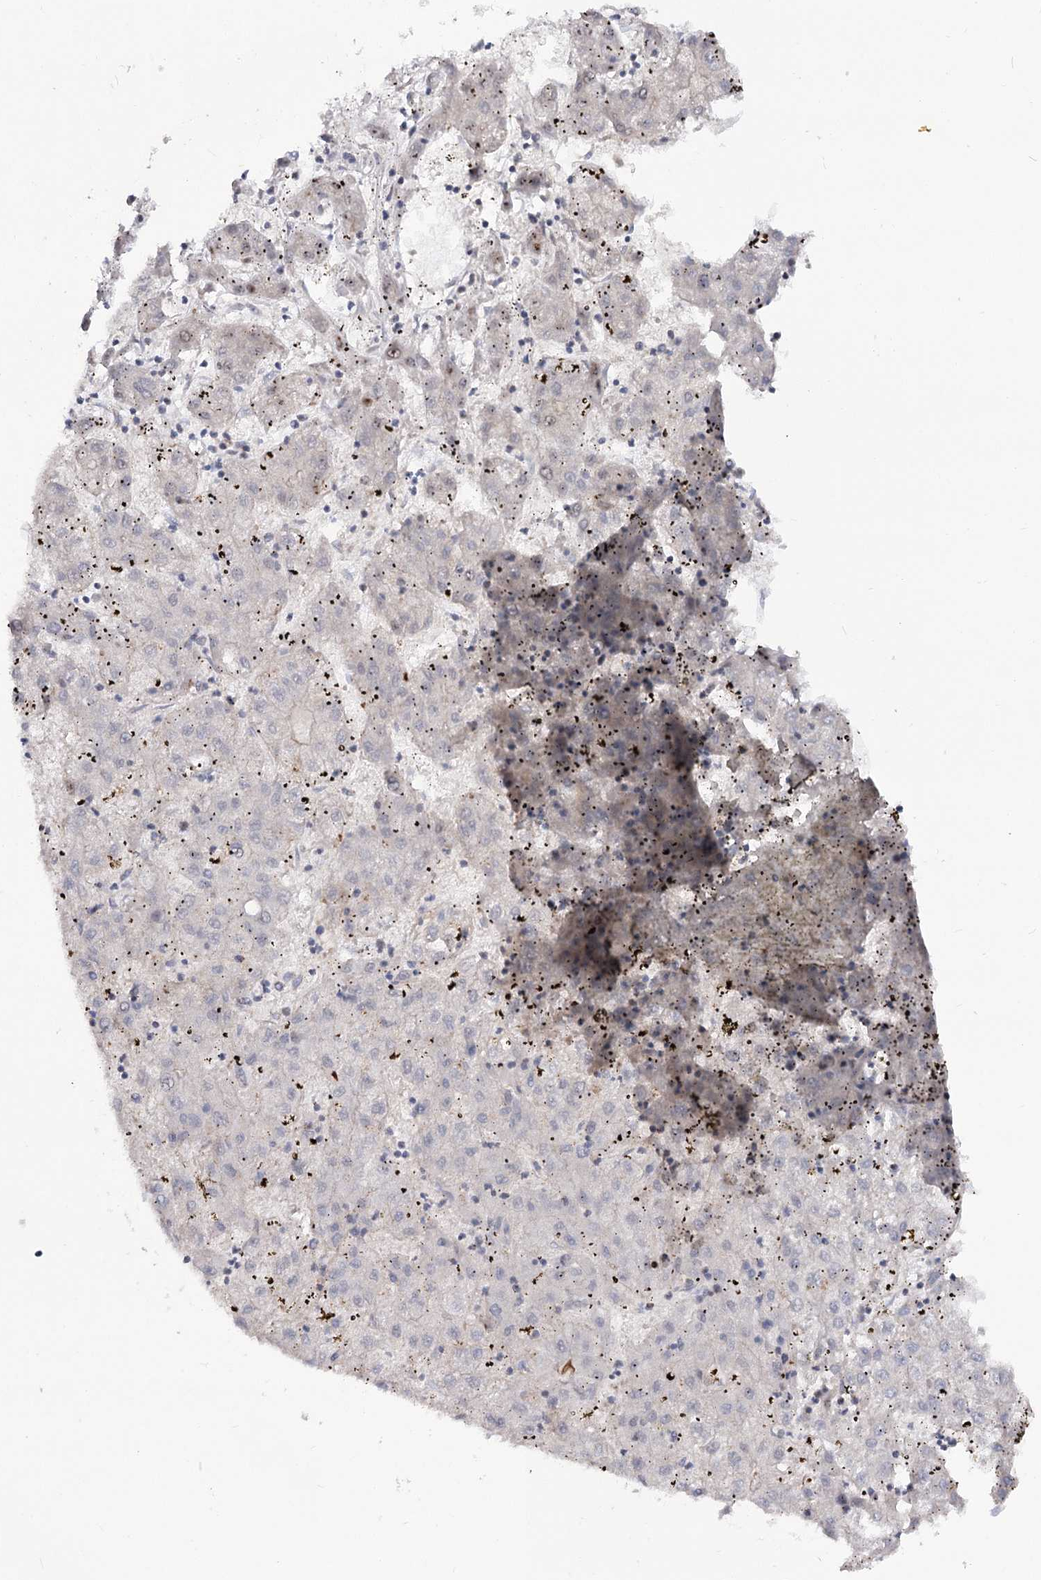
{"staining": {"intensity": "negative", "quantity": "none", "location": "none"}, "tissue": "liver cancer", "cell_type": "Tumor cells", "image_type": "cancer", "snomed": [{"axis": "morphology", "description": "Carcinoma, Hepatocellular, NOS"}, {"axis": "topography", "description": "Liver"}], "caption": "Liver hepatocellular carcinoma was stained to show a protein in brown. There is no significant expression in tumor cells. (DAB (3,3'-diaminobenzidine) immunohistochemistry visualized using brightfield microscopy, high magnification).", "gene": "ATL2", "patient": {"sex": "male", "age": 72}}